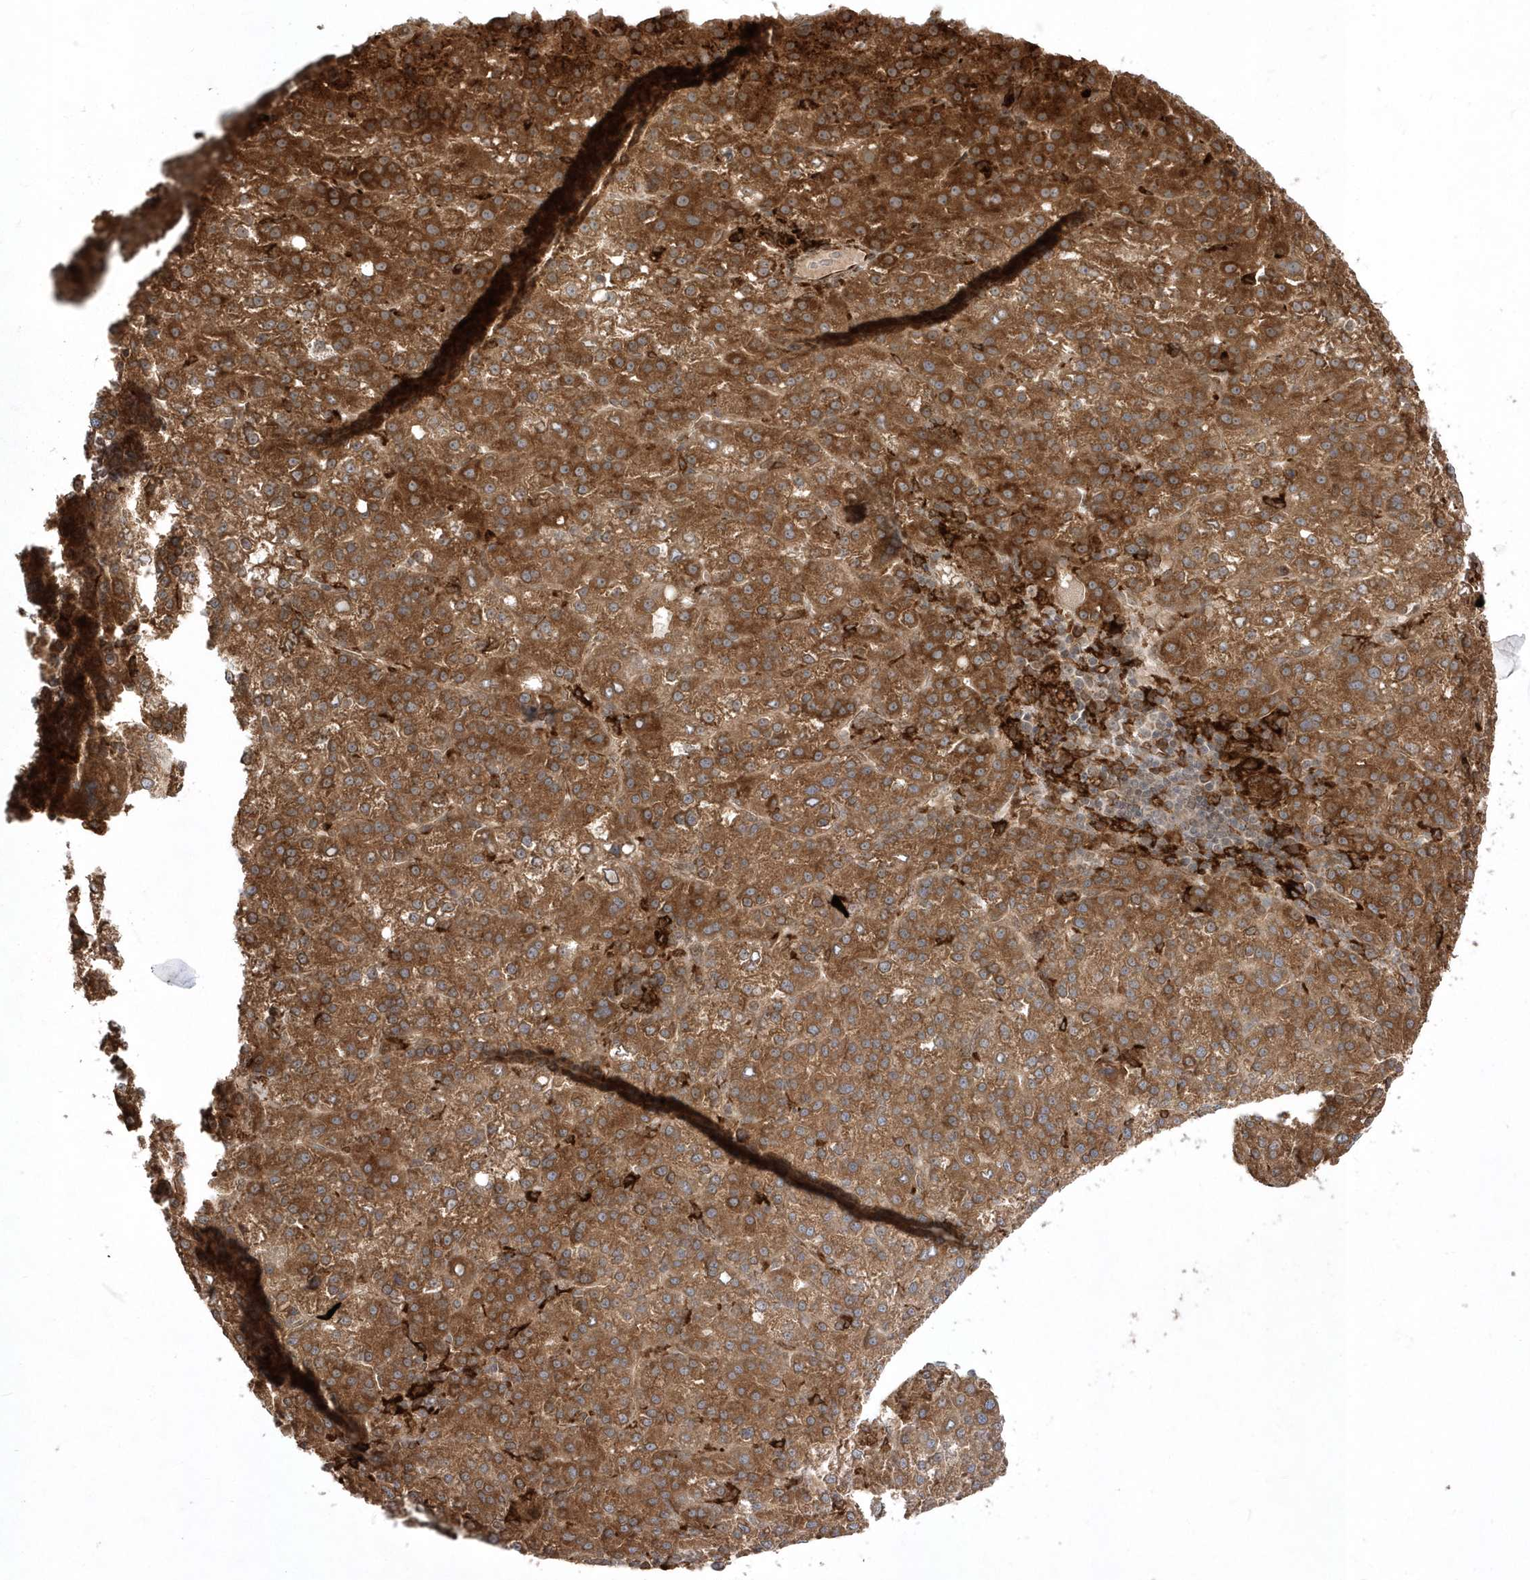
{"staining": {"intensity": "strong", "quantity": ">75%", "location": "cytoplasmic/membranous"}, "tissue": "liver cancer", "cell_type": "Tumor cells", "image_type": "cancer", "snomed": [{"axis": "morphology", "description": "Carcinoma, Hepatocellular, NOS"}, {"axis": "topography", "description": "Liver"}], "caption": "High-power microscopy captured an immunohistochemistry micrograph of liver hepatocellular carcinoma, revealing strong cytoplasmic/membranous staining in about >75% of tumor cells.", "gene": "EPC2", "patient": {"sex": "female", "age": 58}}